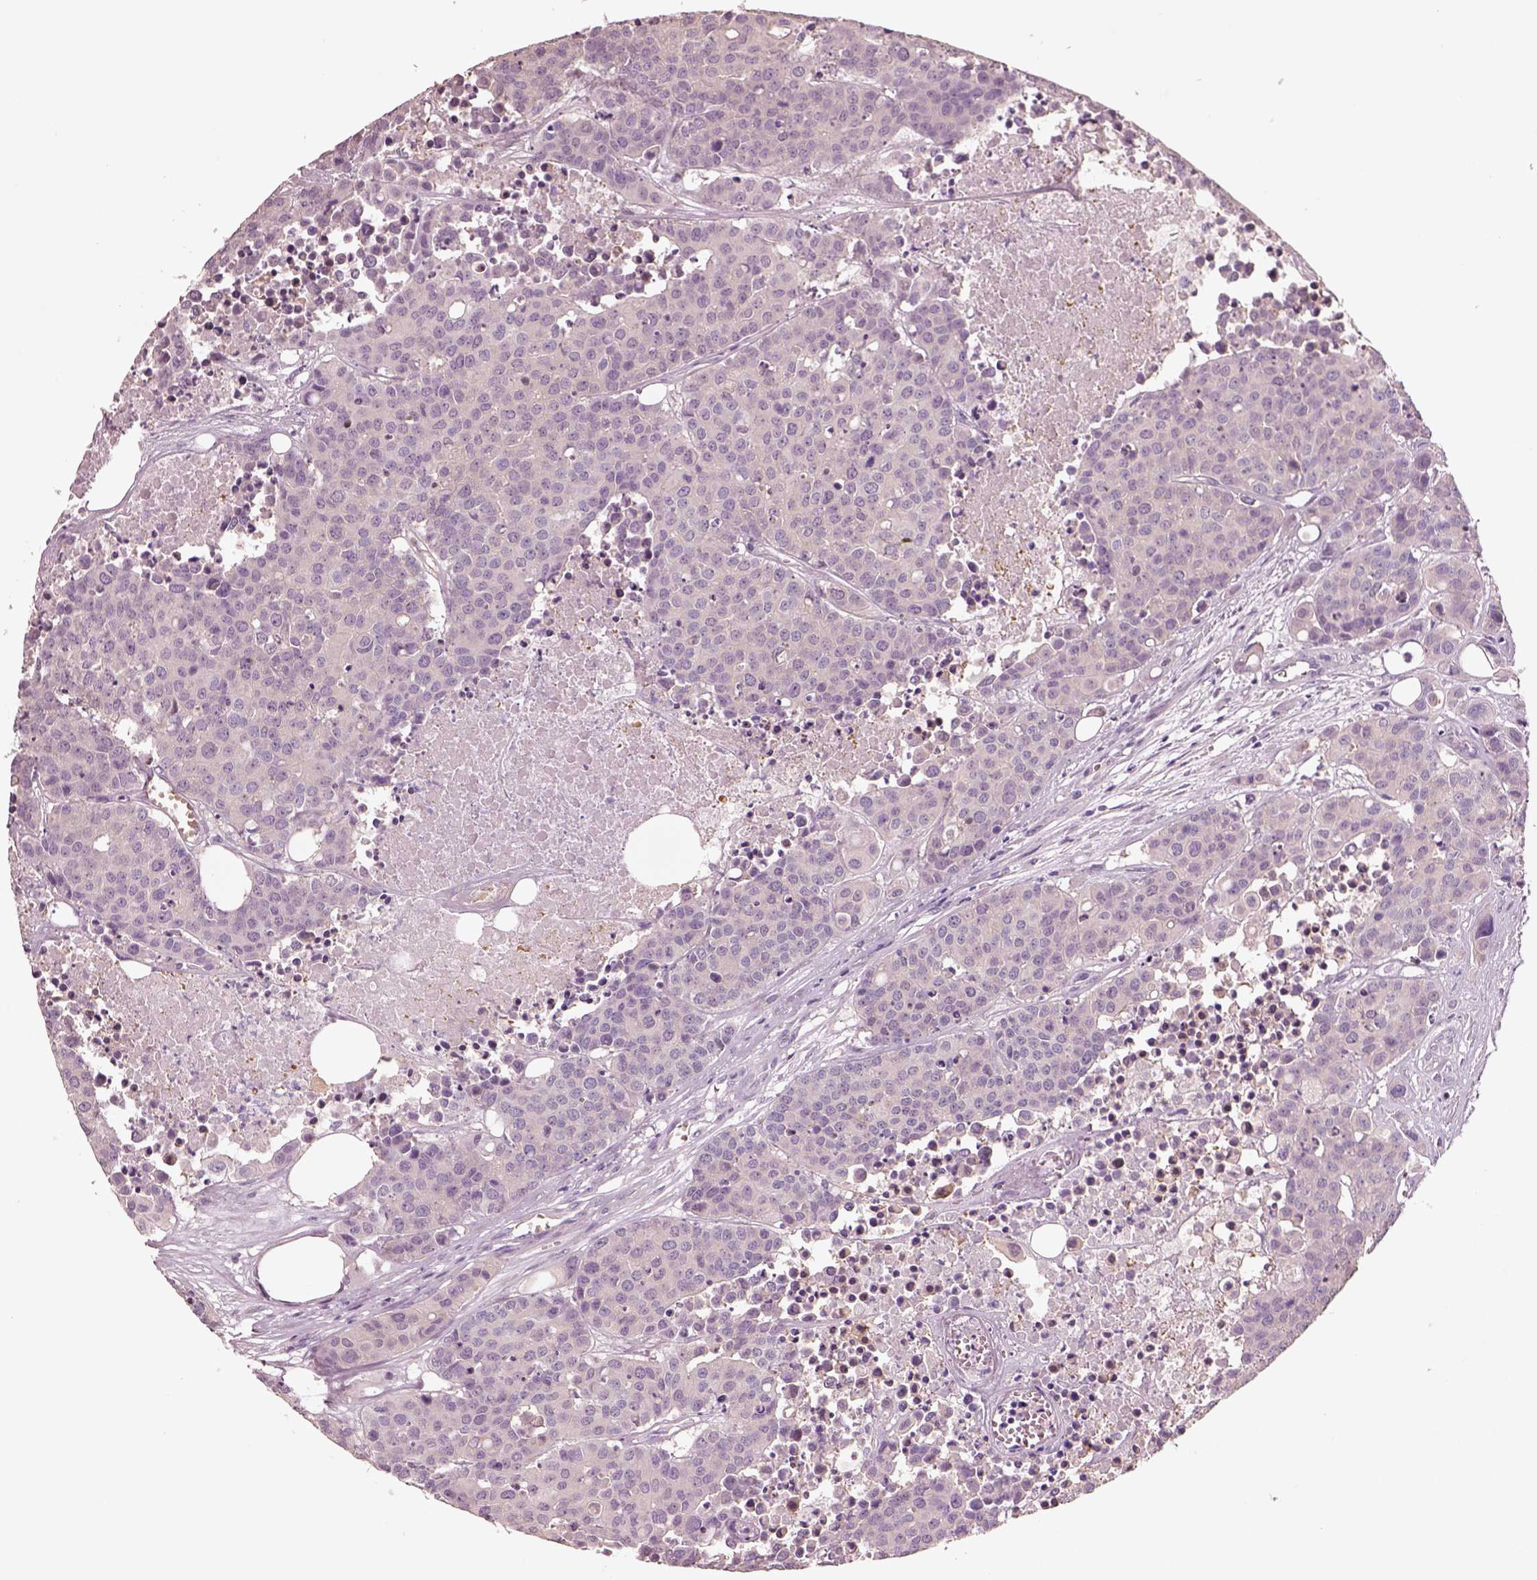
{"staining": {"intensity": "negative", "quantity": "none", "location": "none"}, "tissue": "carcinoid", "cell_type": "Tumor cells", "image_type": "cancer", "snomed": [{"axis": "morphology", "description": "Carcinoid, malignant, NOS"}, {"axis": "topography", "description": "Colon"}], "caption": "Immunohistochemistry image of carcinoid (malignant) stained for a protein (brown), which exhibits no positivity in tumor cells. Nuclei are stained in blue.", "gene": "ELSPBP1", "patient": {"sex": "male", "age": 81}}